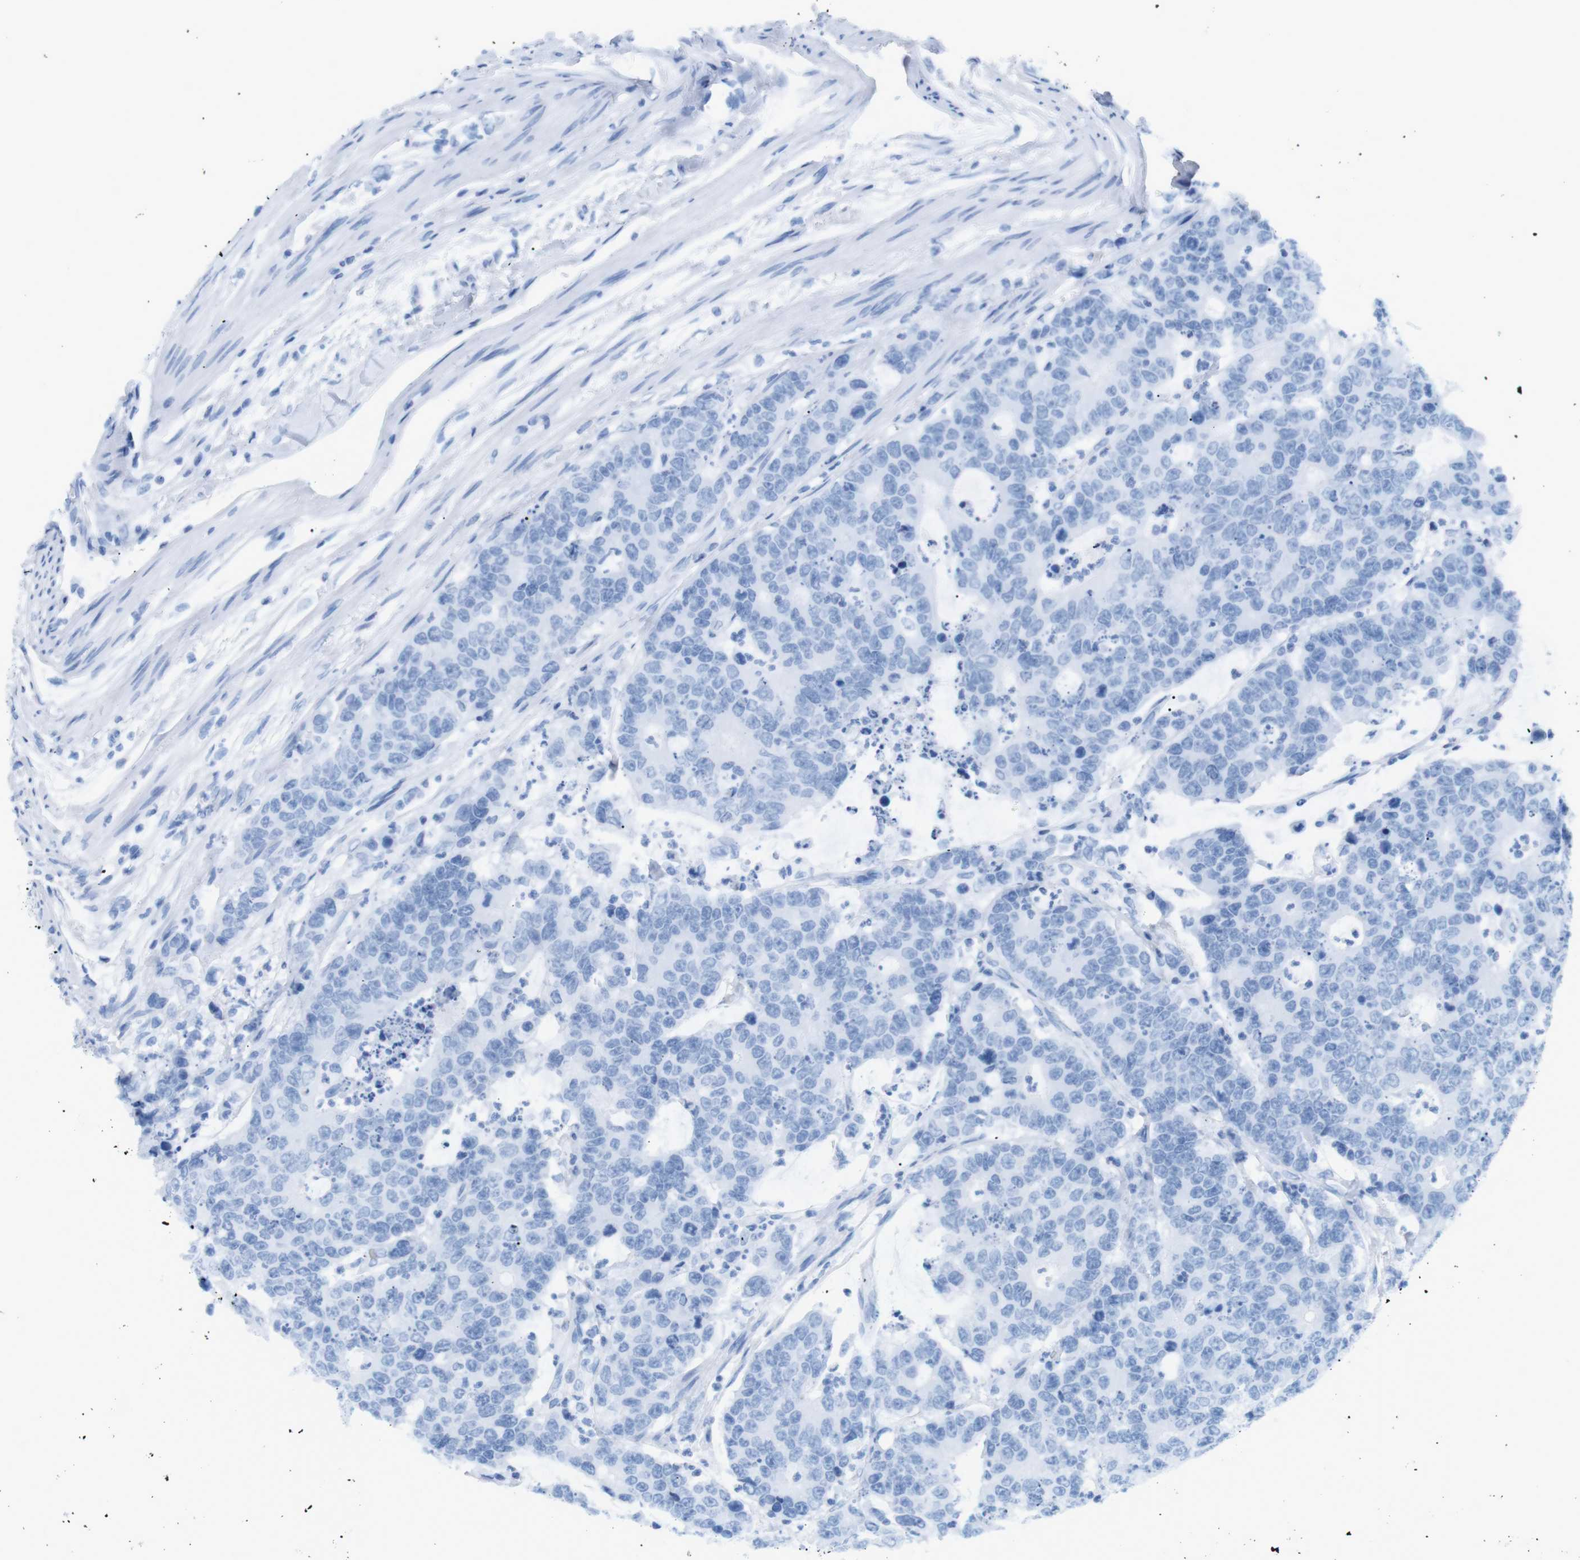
{"staining": {"intensity": "negative", "quantity": "none", "location": "none"}, "tissue": "colorectal cancer", "cell_type": "Tumor cells", "image_type": "cancer", "snomed": [{"axis": "morphology", "description": "Adenocarcinoma, NOS"}, {"axis": "topography", "description": "Colon"}], "caption": "IHC histopathology image of colorectal adenocarcinoma stained for a protein (brown), which demonstrates no expression in tumor cells.", "gene": "TNFRSF4", "patient": {"sex": "female", "age": 86}}